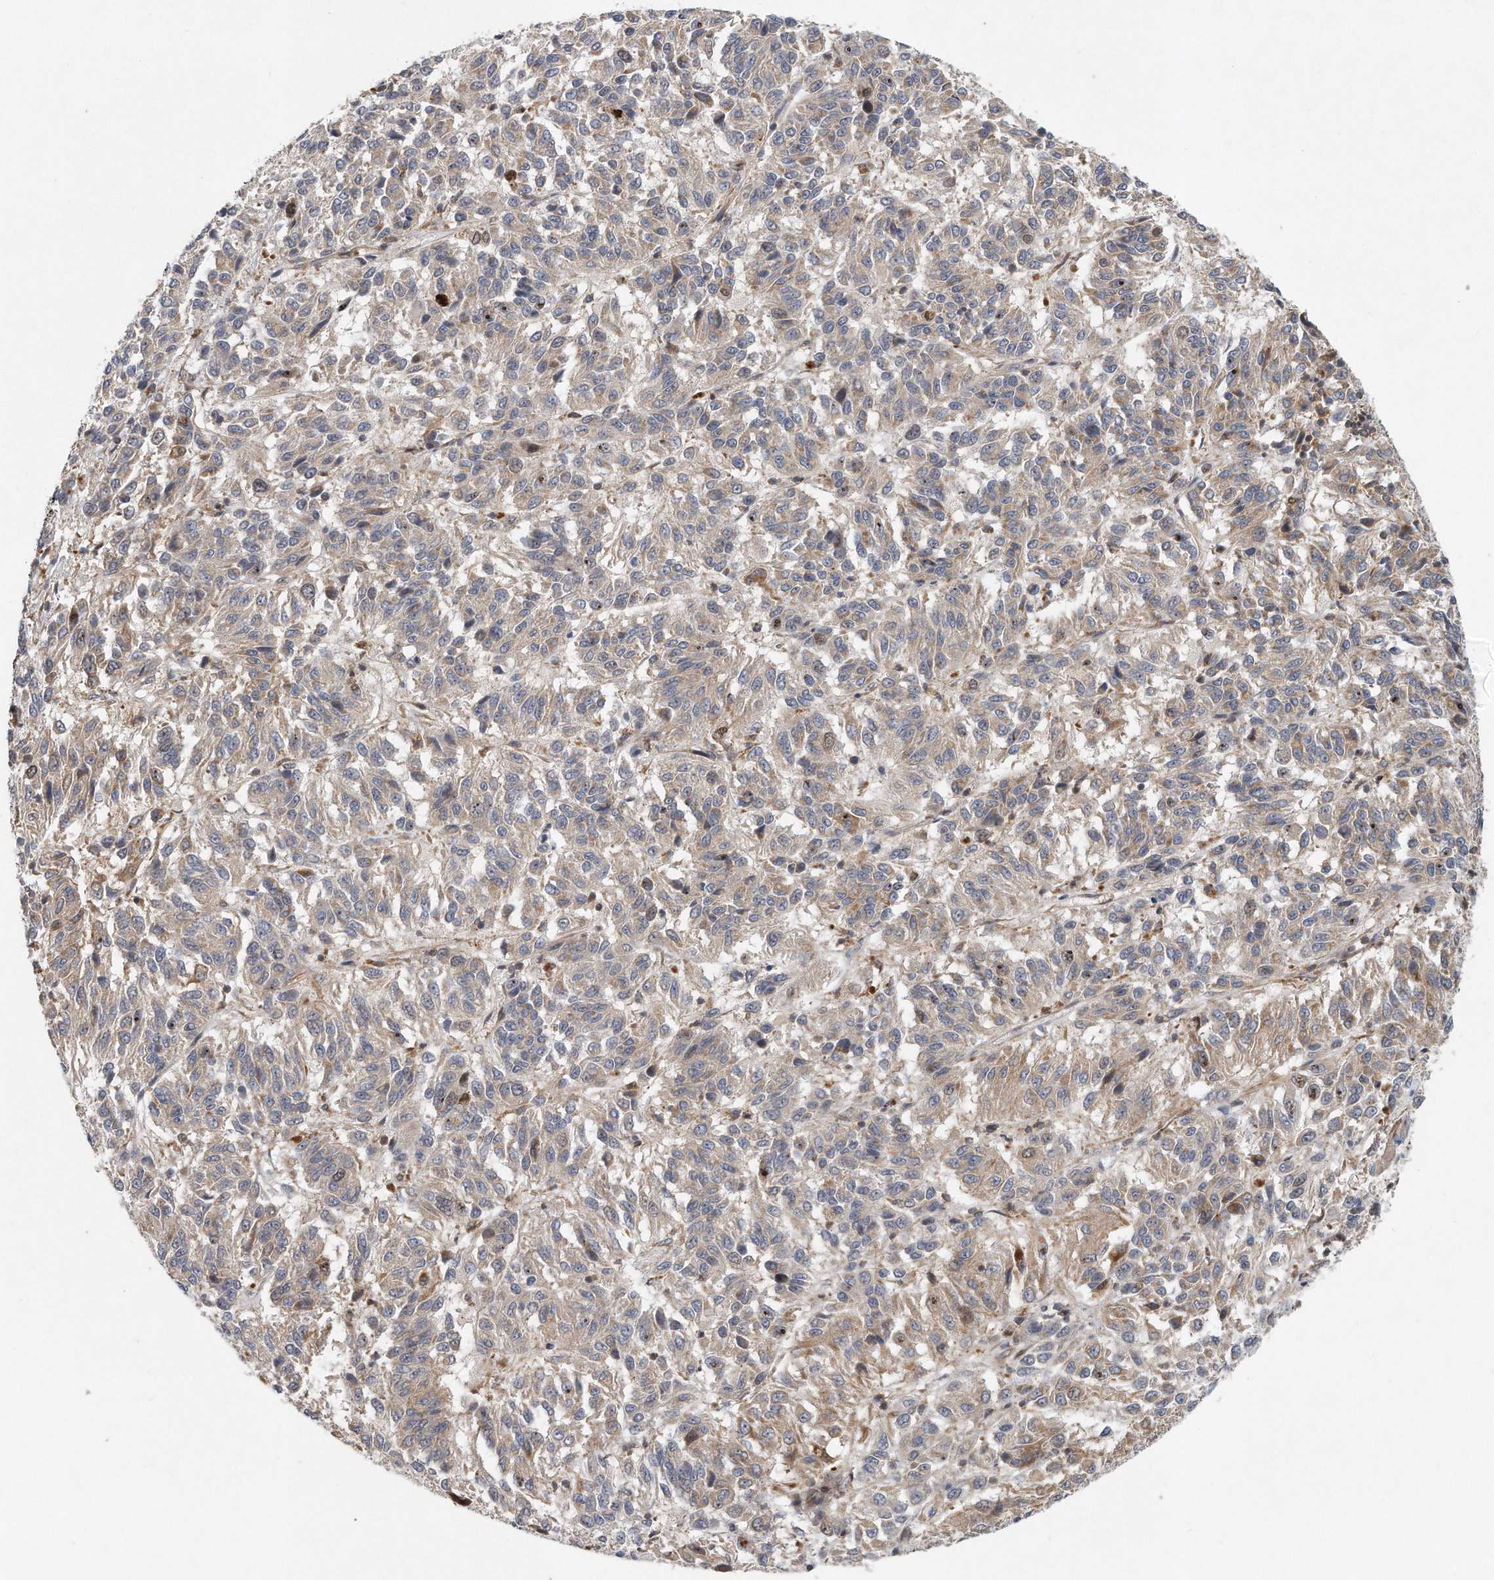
{"staining": {"intensity": "weak", "quantity": "<25%", "location": "cytoplasmic/membranous"}, "tissue": "melanoma", "cell_type": "Tumor cells", "image_type": "cancer", "snomed": [{"axis": "morphology", "description": "Malignant melanoma, Metastatic site"}, {"axis": "topography", "description": "Lung"}], "caption": "There is no significant expression in tumor cells of malignant melanoma (metastatic site). (Stains: DAB immunohistochemistry (IHC) with hematoxylin counter stain, Microscopy: brightfield microscopy at high magnification).", "gene": "PCDH8", "patient": {"sex": "male", "age": 64}}